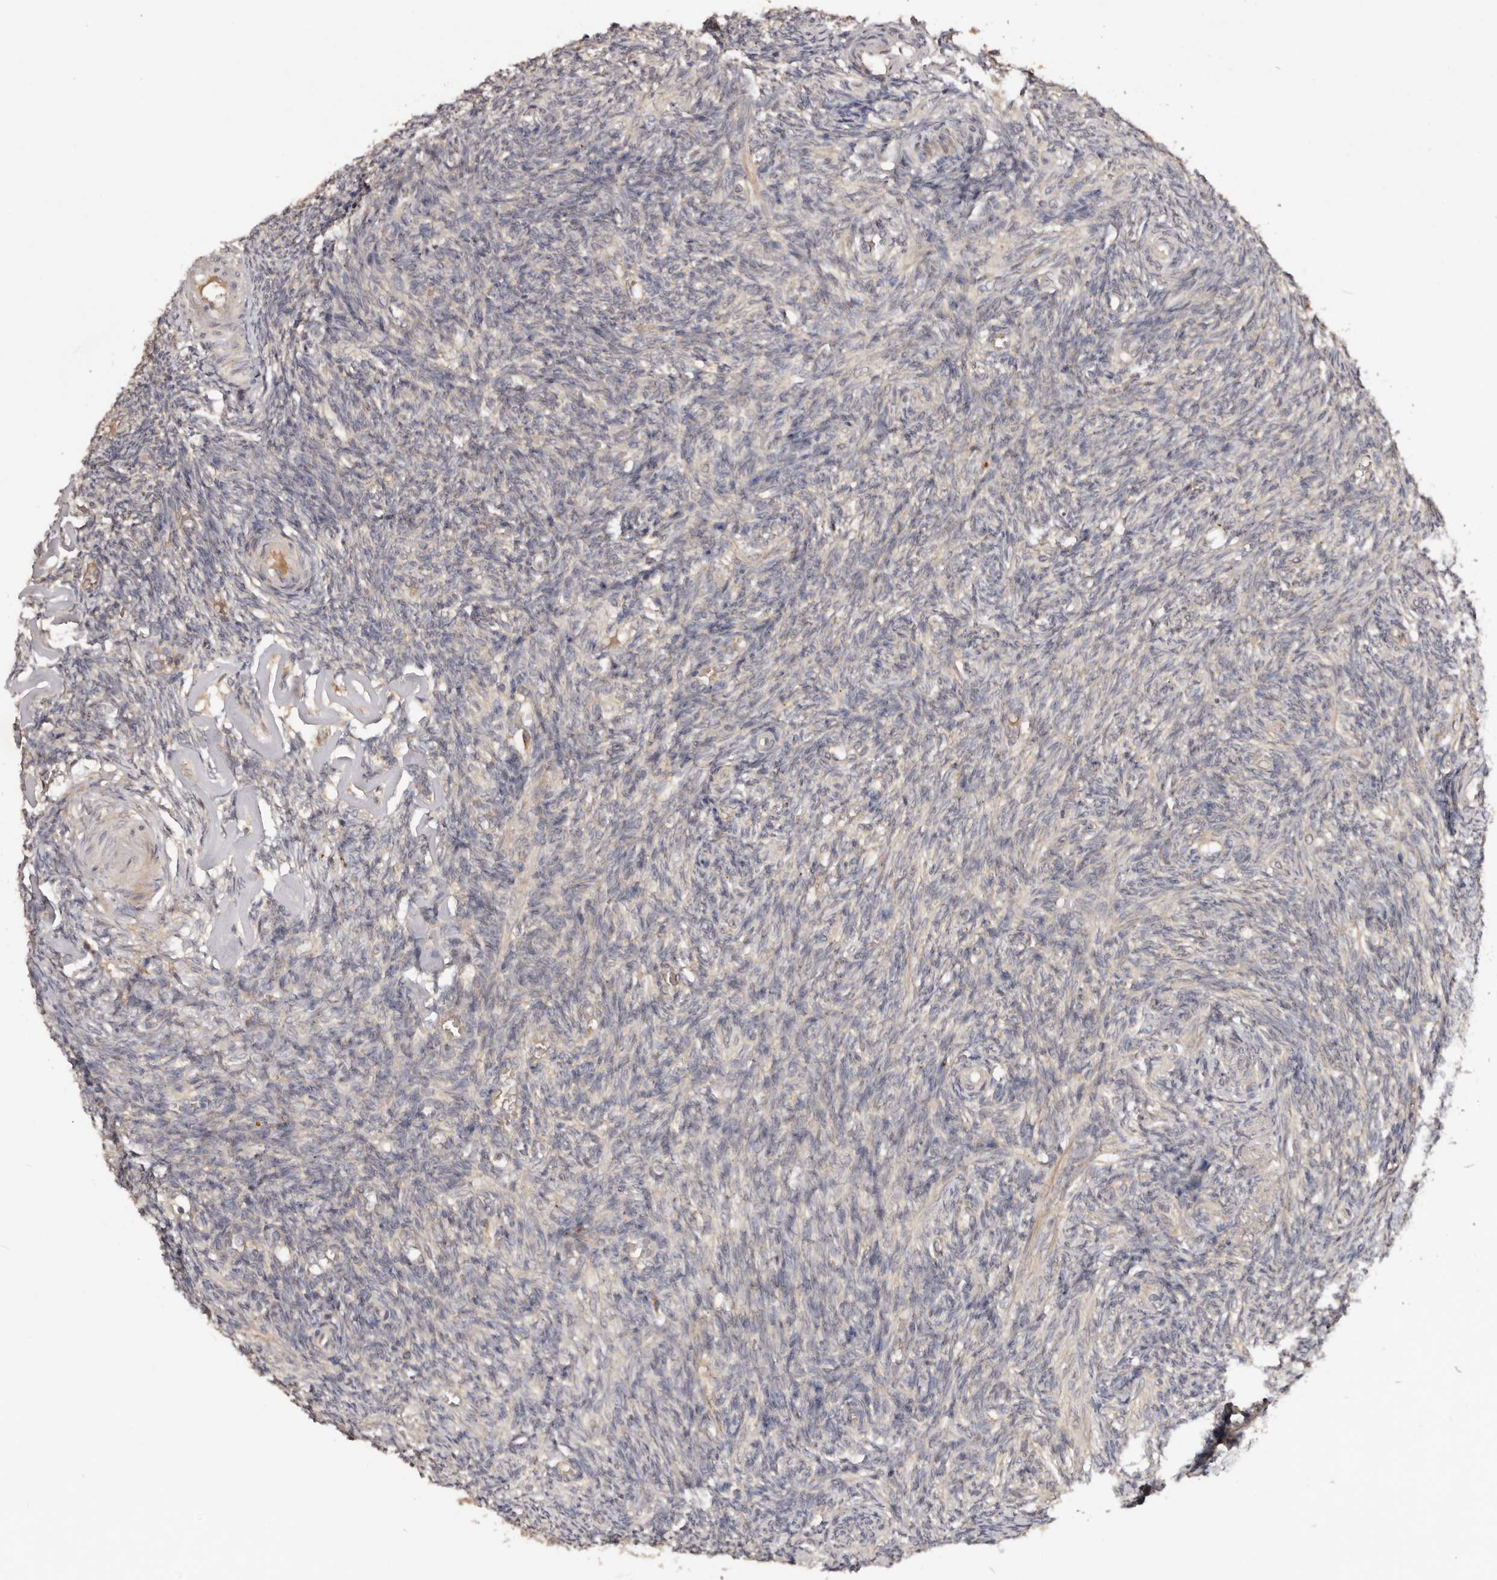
{"staining": {"intensity": "moderate", "quantity": "<25%", "location": "cytoplasmic/membranous"}, "tissue": "ovary", "cell_type": "Ovarian stroma cells", "image_type": "normal", "snomed": [{"axis": "morphology", "description": "Normal tissue, NOS"}, {"axis": "topography", "description": "Ovary"}], "caption": "Ovarian stroma cells reveal low levels of moderate cytoplasmic/membranous expression in approximately <25% of cells in unremarkable ovary. Ihc stains the protein of interest in brown and the nuclei are stained blue.", "gene": "PKIB", "patient": {"sex": "female", "age": 27}}